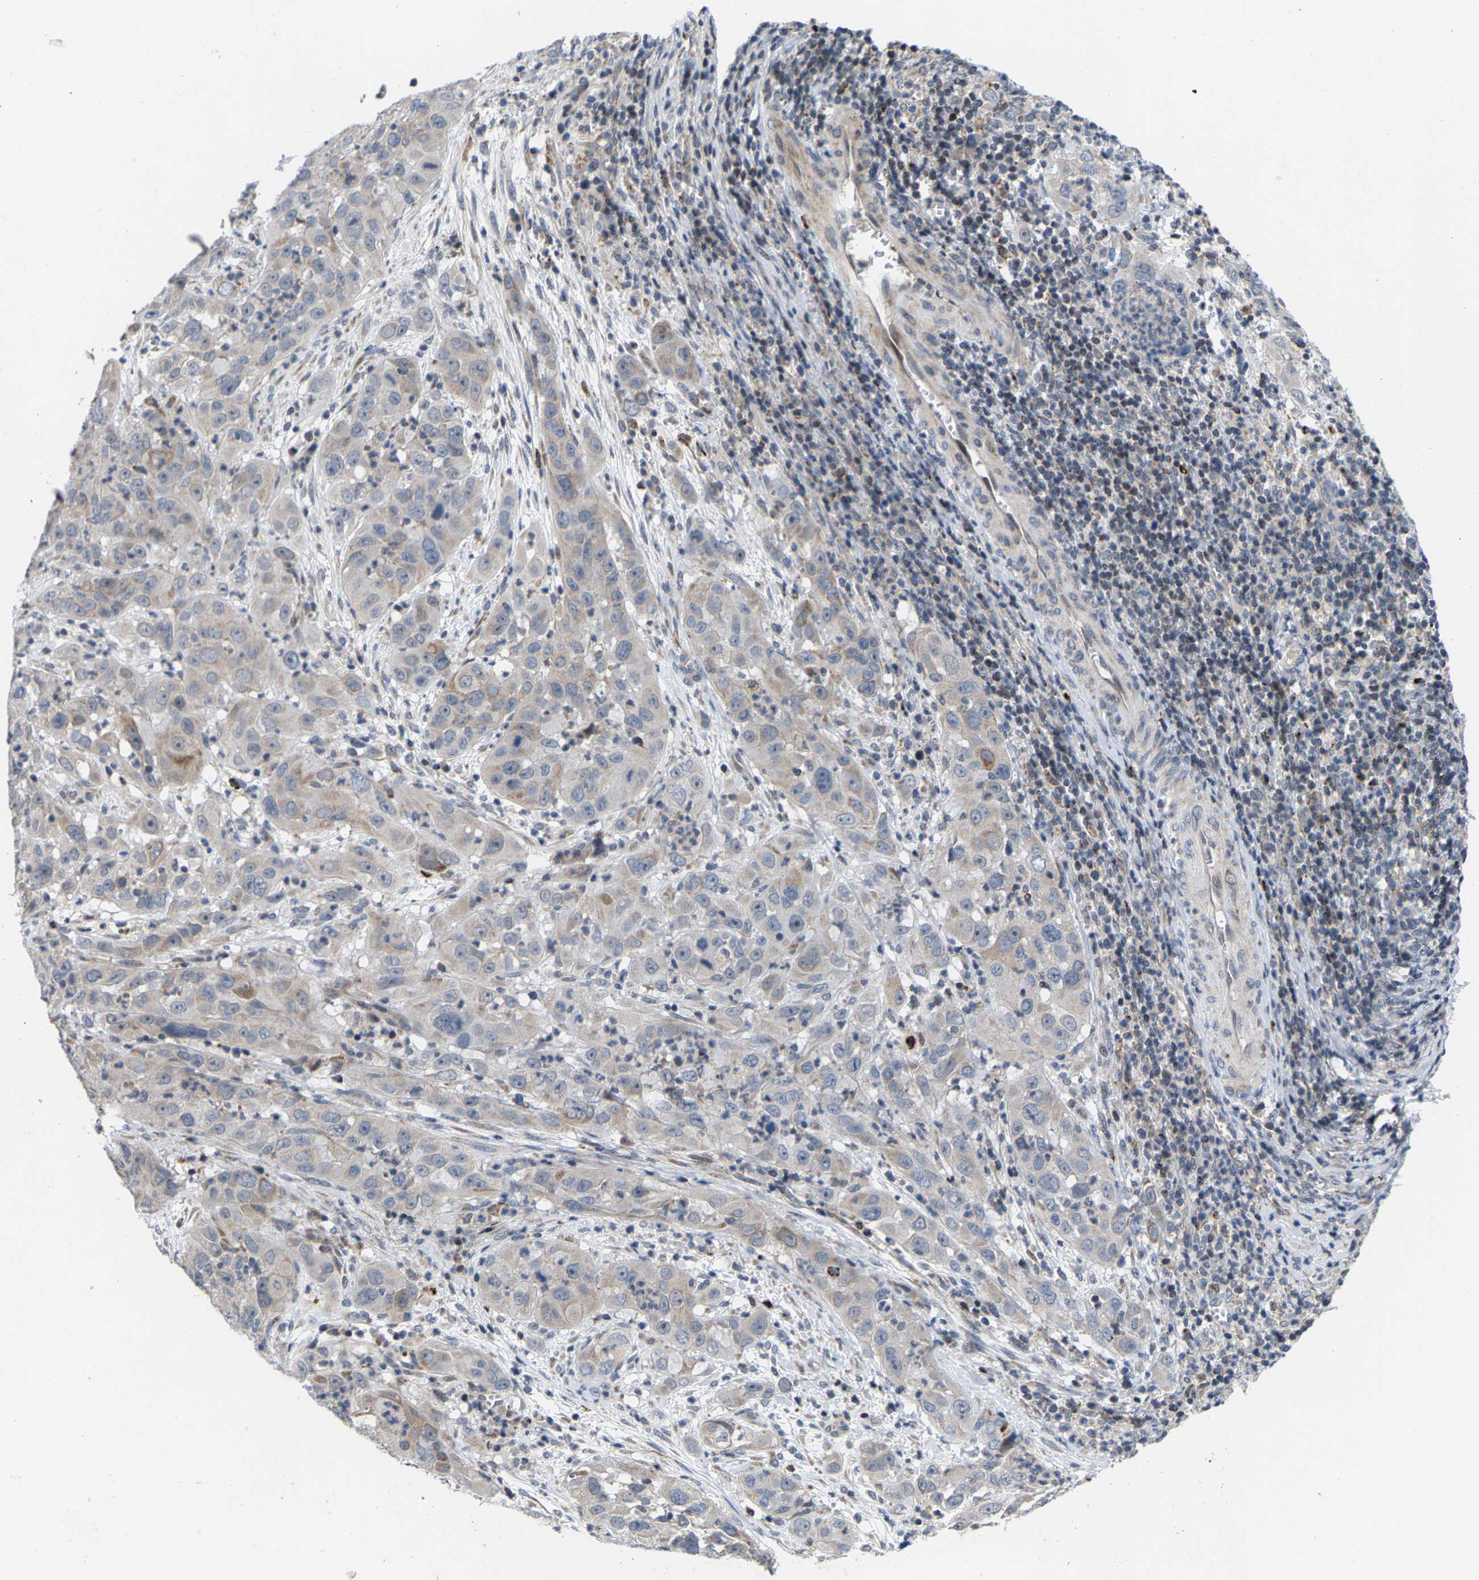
{"staining": {"intensity": "weak", "quantity": "25%-75%", "location": "cytoplasmic/membranous"}, "tissue": "cervical cancer", "cell_type": "Tumor cells", "image_type": "cancer", "snomed": [{"axis": "morphology", "description": "Squamous cell carcinoma, NOS"}, {"axis": "topography", "description": "Cervix"}], "caption": "This is a photomicrograph of immunohistochemistry staining of cervical squamous cell carcinoma, which shows weak expression in the cytoplasmic/membranous of tumor cells.", "gene": "TDRKH", "patient": {"sex": "female", "age": 32}}